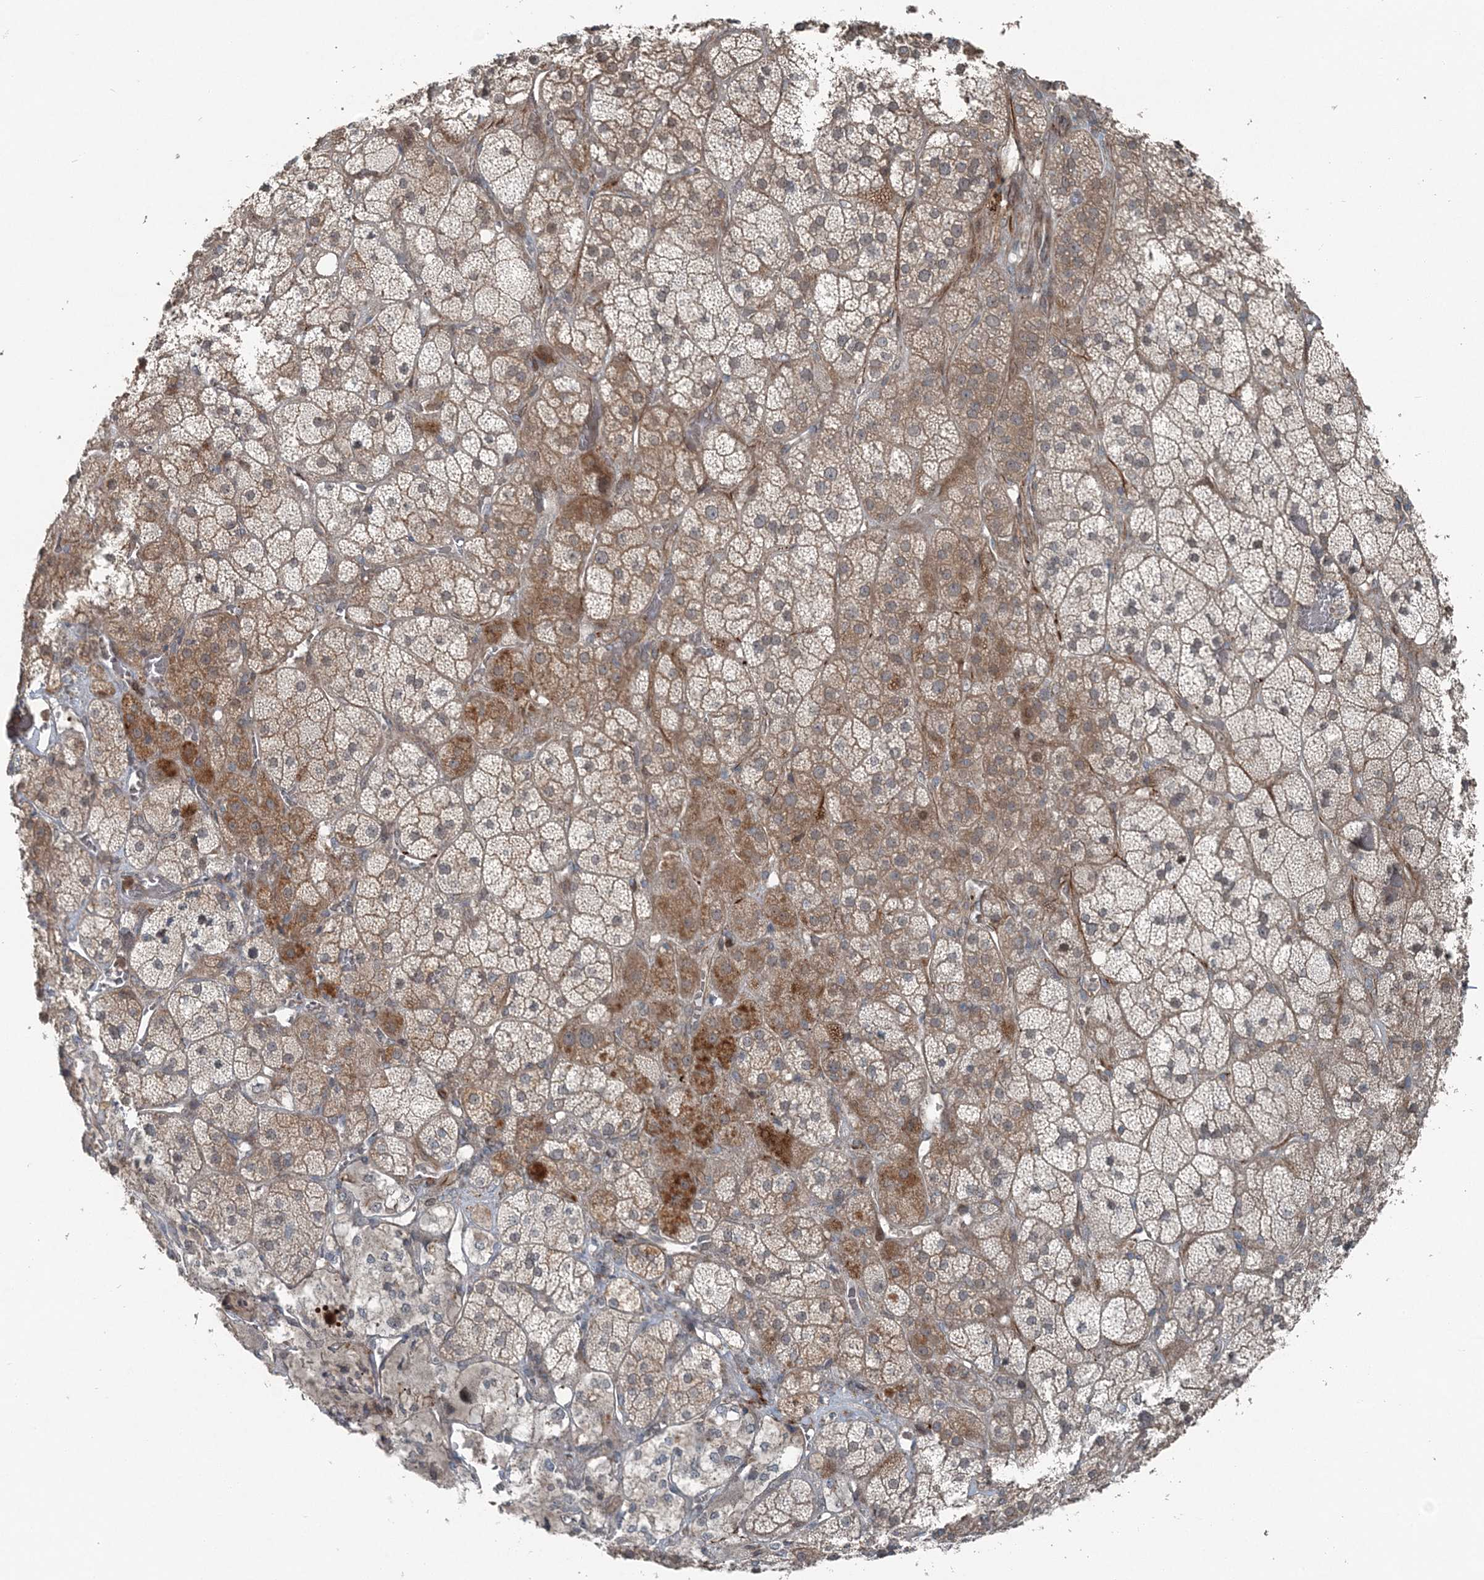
{"staining": {"intensity": "moderate", "quantity": "25%-75%", "location": "cytoplasmic/membranous"}, "tissue": "adrenal gland", "cell_type": "Glandular cells", "image_type": "normal", "snomed": [{"axis": "morphology", "description": "Normal tissue, NOS"}, {"axis": "topography", "description": "Adrenal gland"}], "caption": "Protein staining by immunohistochemistry shows moderate cytoplasmic/membranous staining in approximately 25%-75% of glandular cells in normal adrenal gland.", "gene": "FBXL17", "patient": {"sex": "male", "age": 57}}